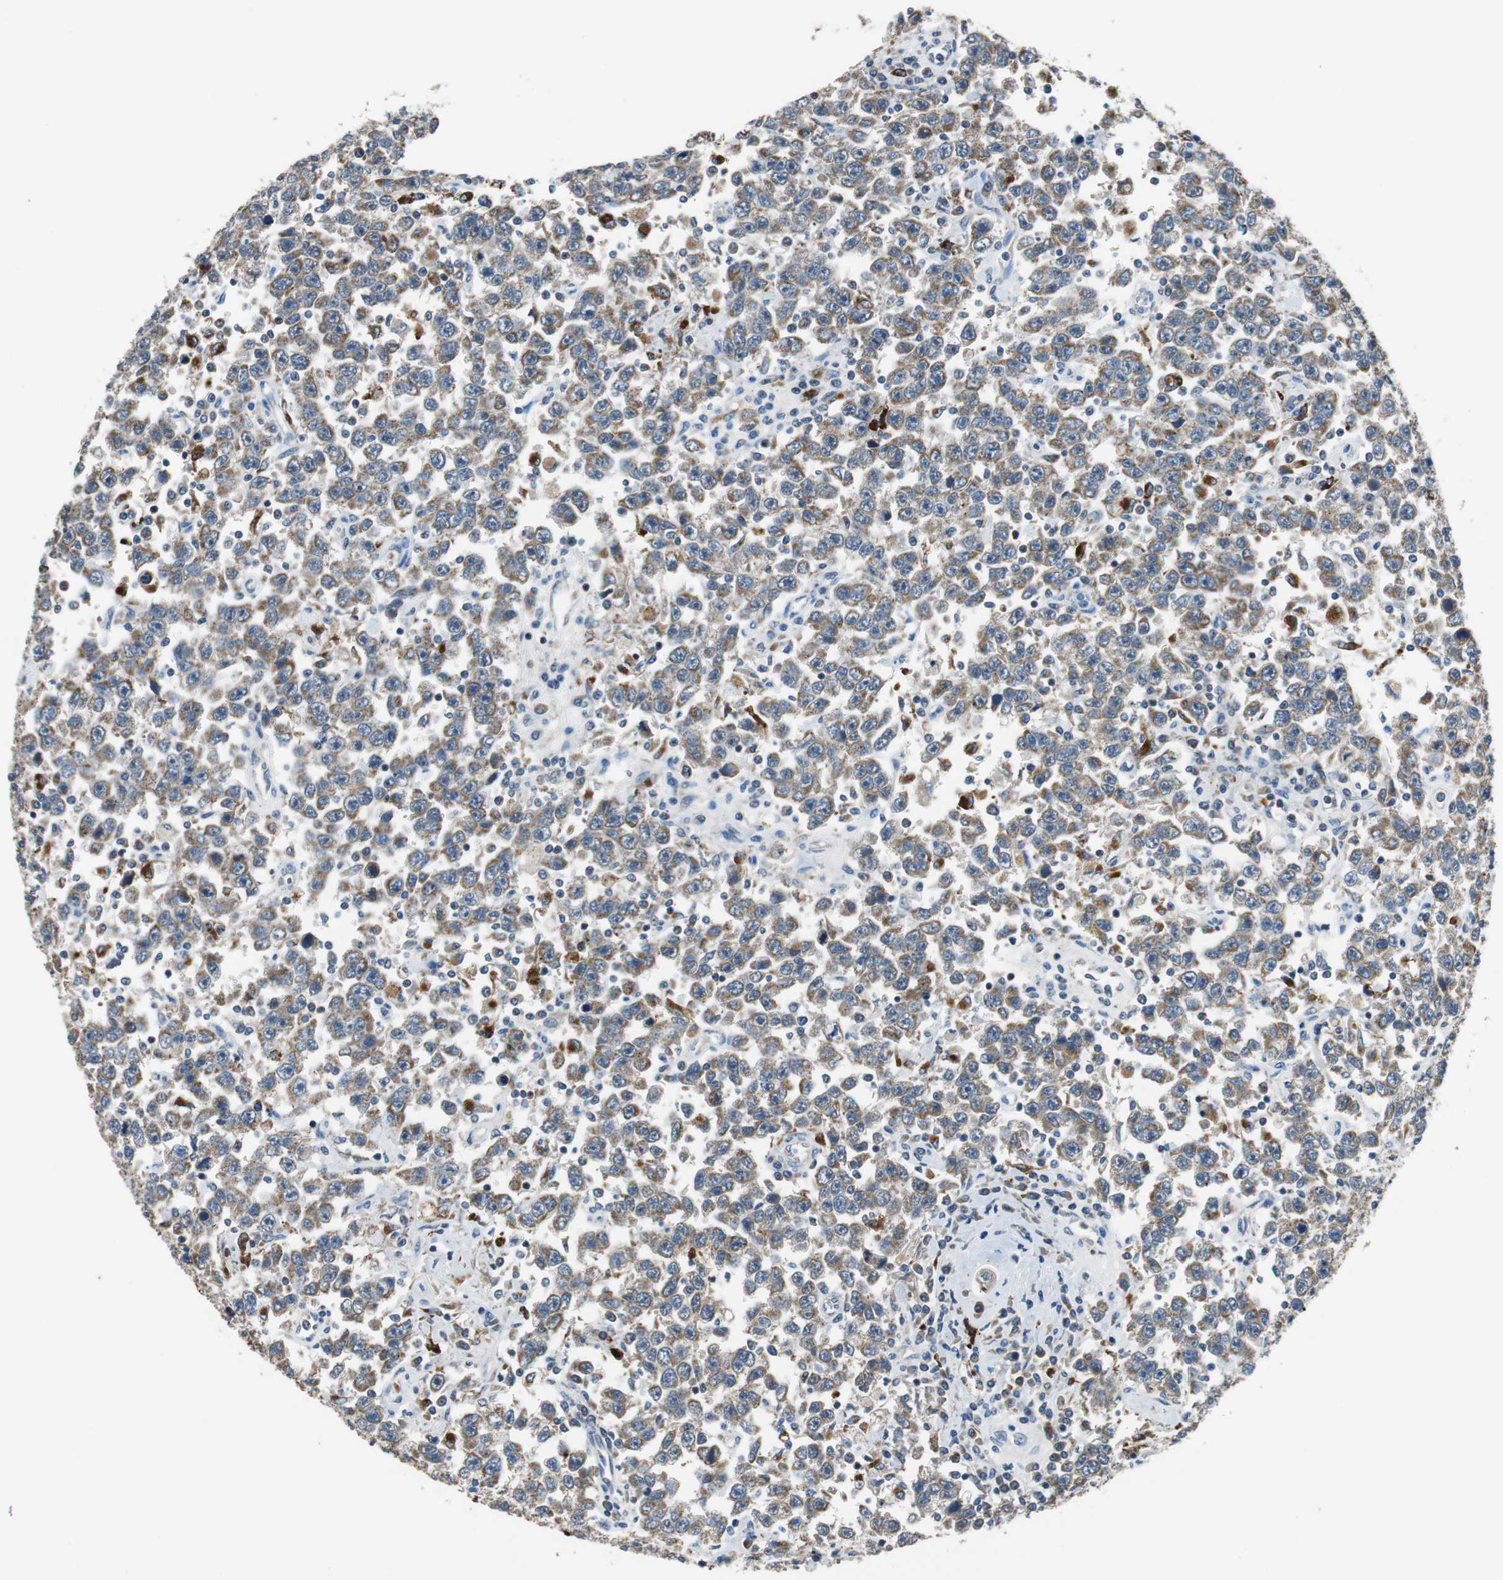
{"staining": {"intensity": "moderate", "quantity": ">75%", "location": "cytoplasmic/membranous"}, "tissue": "testis cancer", "cell_type": "Tumor cells", "image_type": "cancer", "snomed": [{"axis": "morphology", "description": "Seminoma, NOS"}, {"axis": "topography", "description": "Testis"}], "caption": "Immunohistochemical staining of human testis seminoma reveals medium levels of moderate cytoplasmic/membranous positivity in approximately >75% of tumor cells. The staining is performed using DAB brown chromogen to label protein expression. The nuclei are counter-stained blue using hematoxylin.", "gene": "NLGN1", "patient": {"sex": "male", "age": 41}}